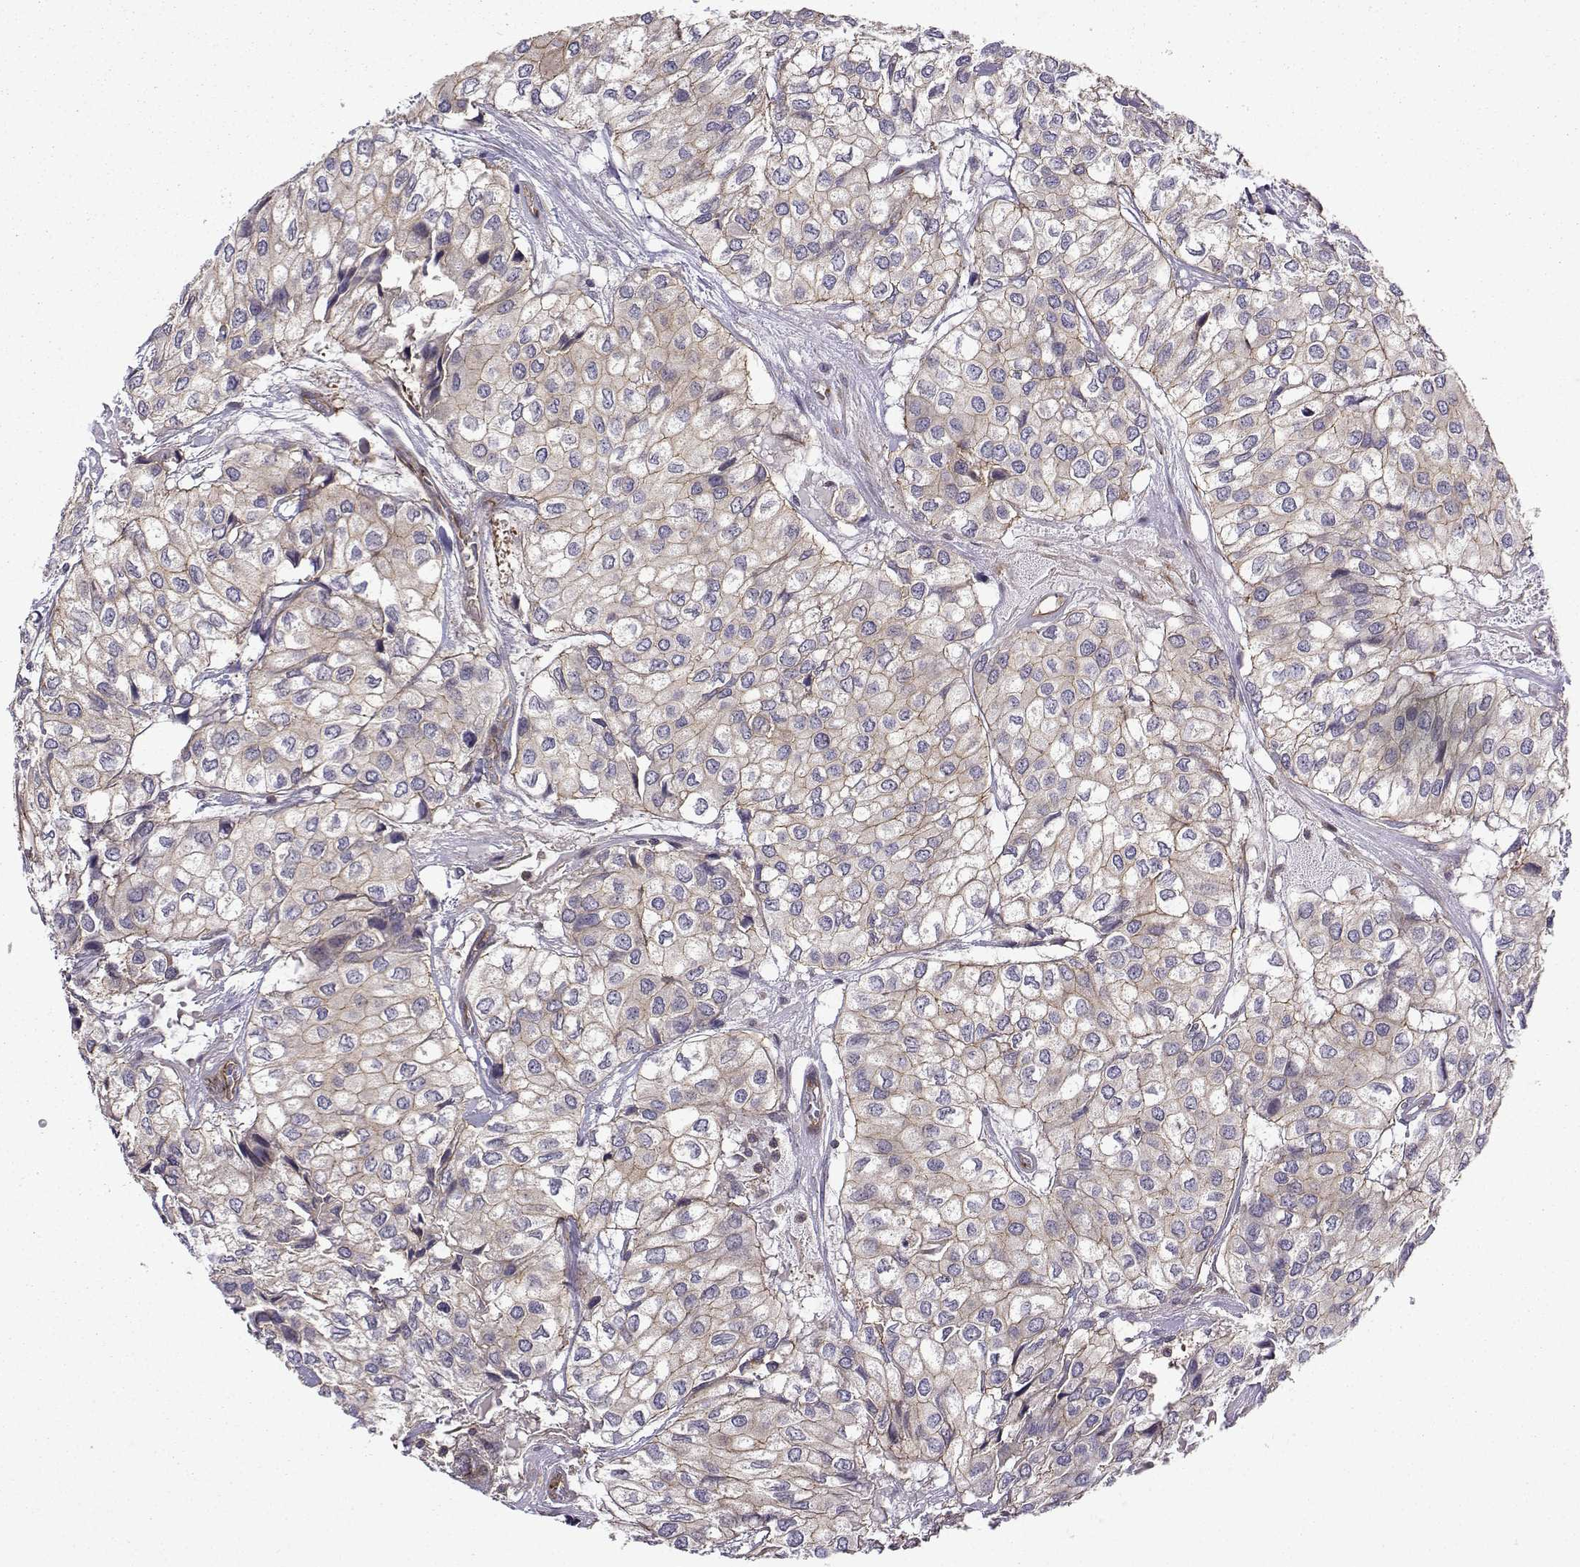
{"staining": {"intensity": "weak", "quantity": "25%-75%", "location": "cytoplasmic/membranous"}, "tissue": "urothelial cancer", "cell_type": "Tumor cells", "image_type": "cancer", "snomed": [{"axis": "morphology", "description": "Urothelial carcinoma, High grade"}, {"axis": "topography", "description": "Urinary bladder"}], "caption": "Weak cytoplasmic/membranous expression is identified in approximately 25%-75% of tumor cells in urothelial cancer.", "gene": "ITGB8", "patient": {"sex": "male", "age": 73}}